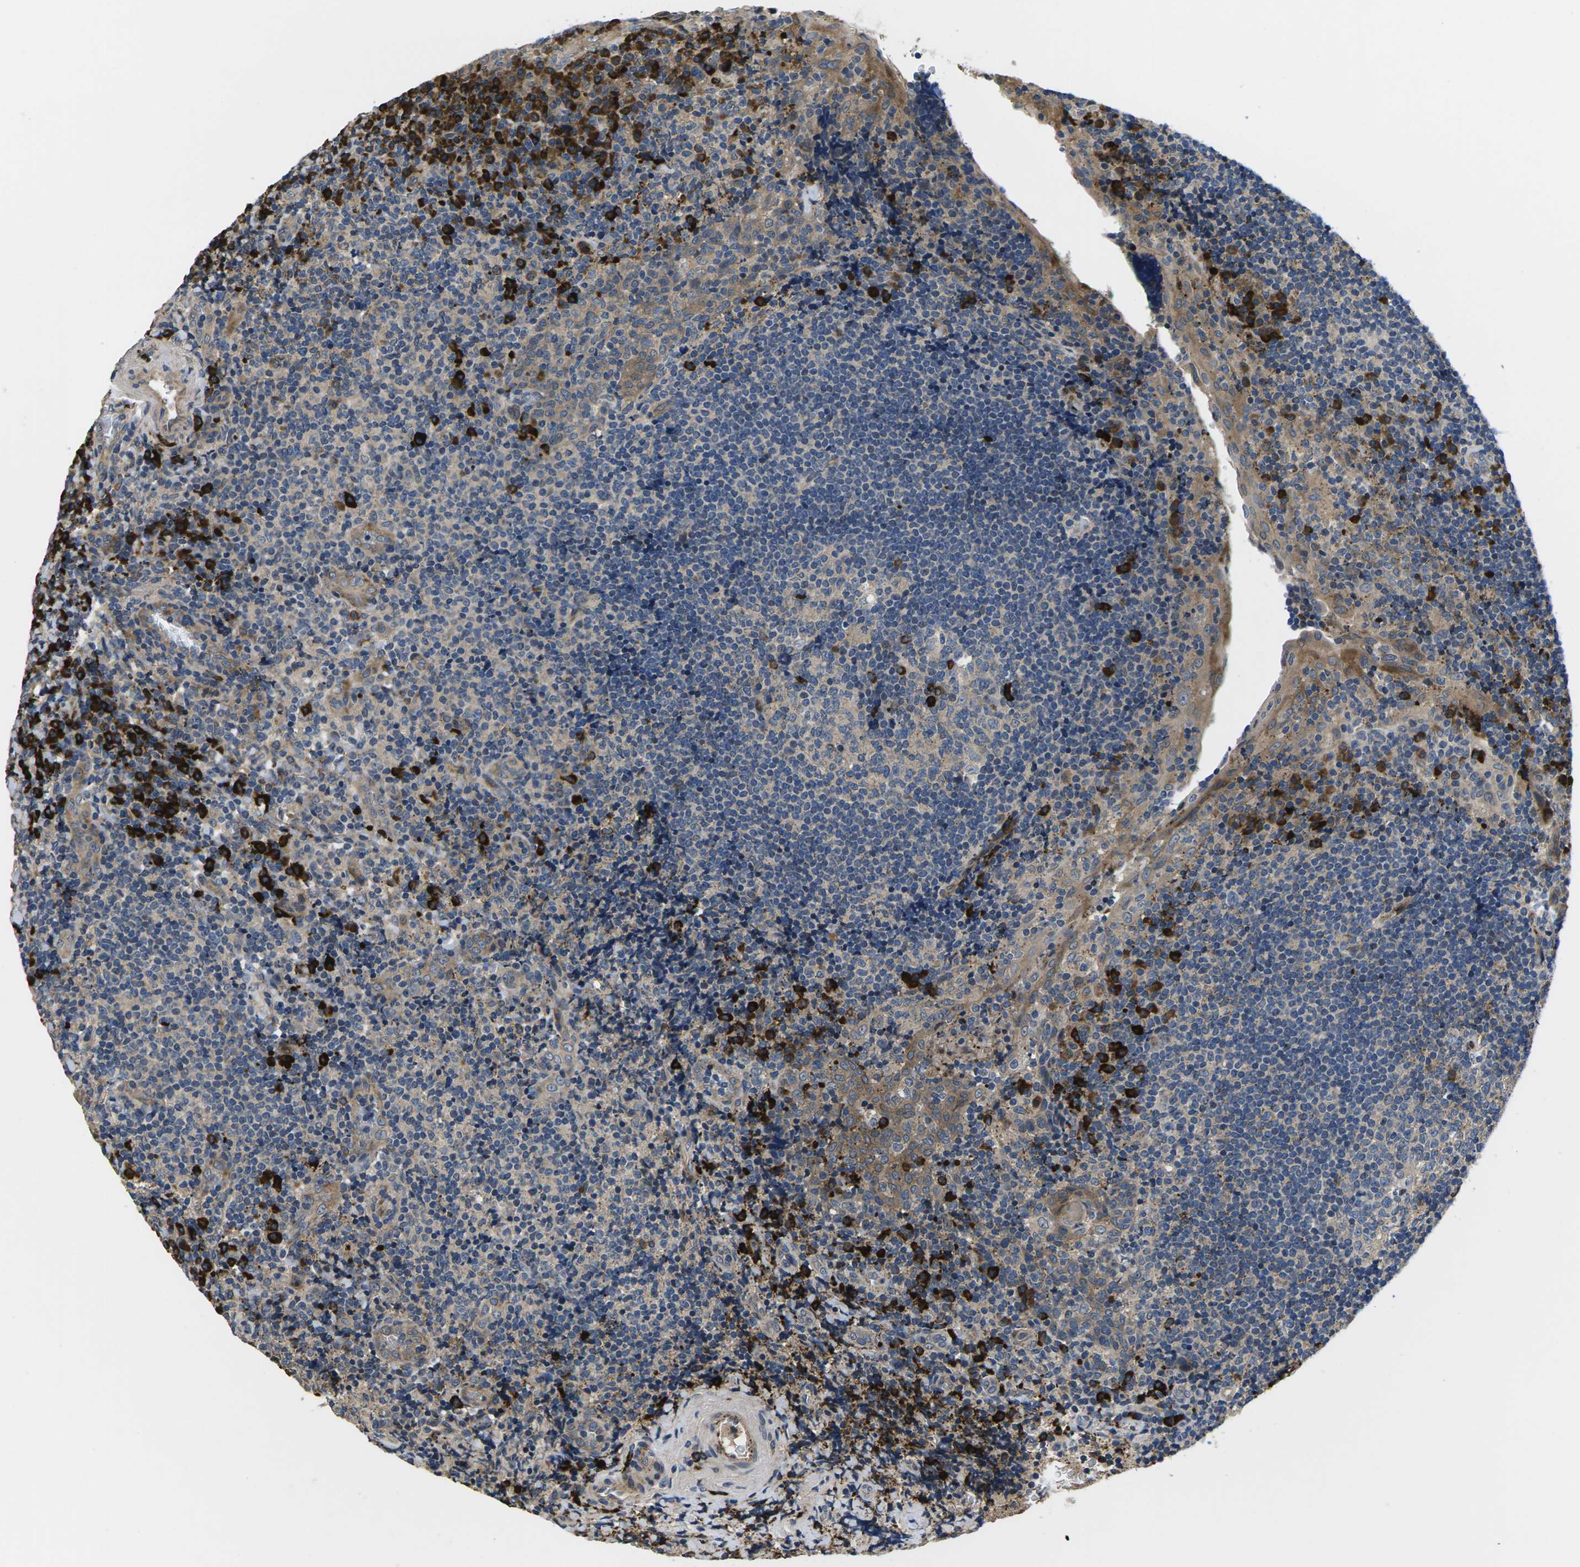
{"staining": {"intensity": "strong", "quantity": "<25%", "location": "cytoplasmic/membranous"}, "tissue": "tonsil", "cell_type": "Germinal center cells", "image_type": "normal", "snomed": [{"axis": "morphology", "description": "Normal tissue, NOS"}, {"axis": "topography", "description": "Tonsil"}], "caption": "This is a photomicrograph of immunohistochemistry staining of normal tonsil, which shows strong staining in the cytoplasmic/membranous of germinal center cells.", "gene": "PLCE1", "patient": {"sex": "male", "age": 37}}